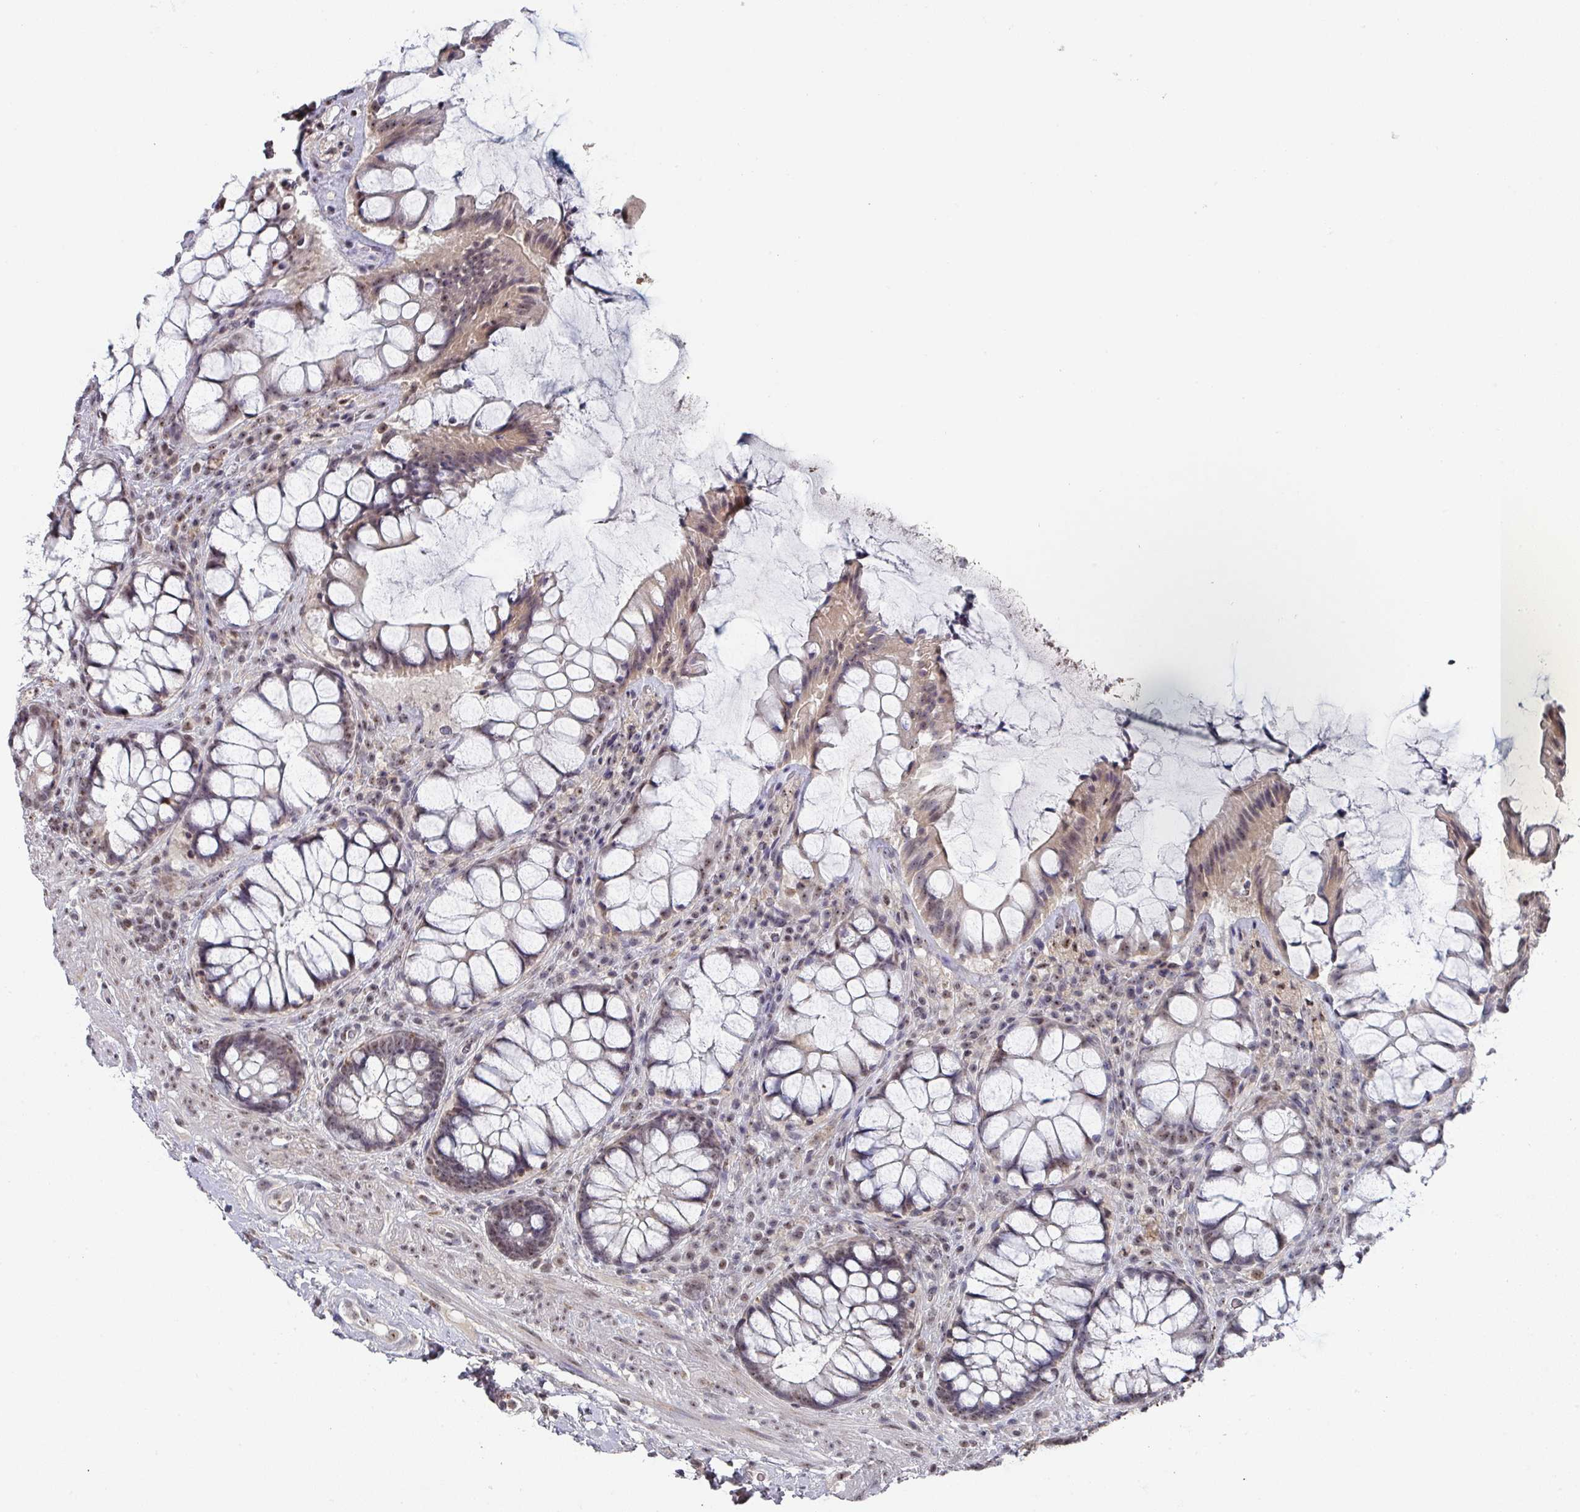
{"staining": {"intensity": "moderate", "quantity": "25%-75%", "location": "nuclear"}, "tissue": "rectum", "cell_type": "Glandular cells", "image_type": "normal", "snomed": [{"axis": "morphology", "description": "Normal tissue, NOS"}, {"axis": "topography", "description": "Rectum"}], "caption": "This is an image of immunohistochemistry staining of unremarkable rectum, which shows moderate positivity in the nuclear of glandular cells.", "gene": "ZNF654", "patient": {"sex": "female", "age": 58}}